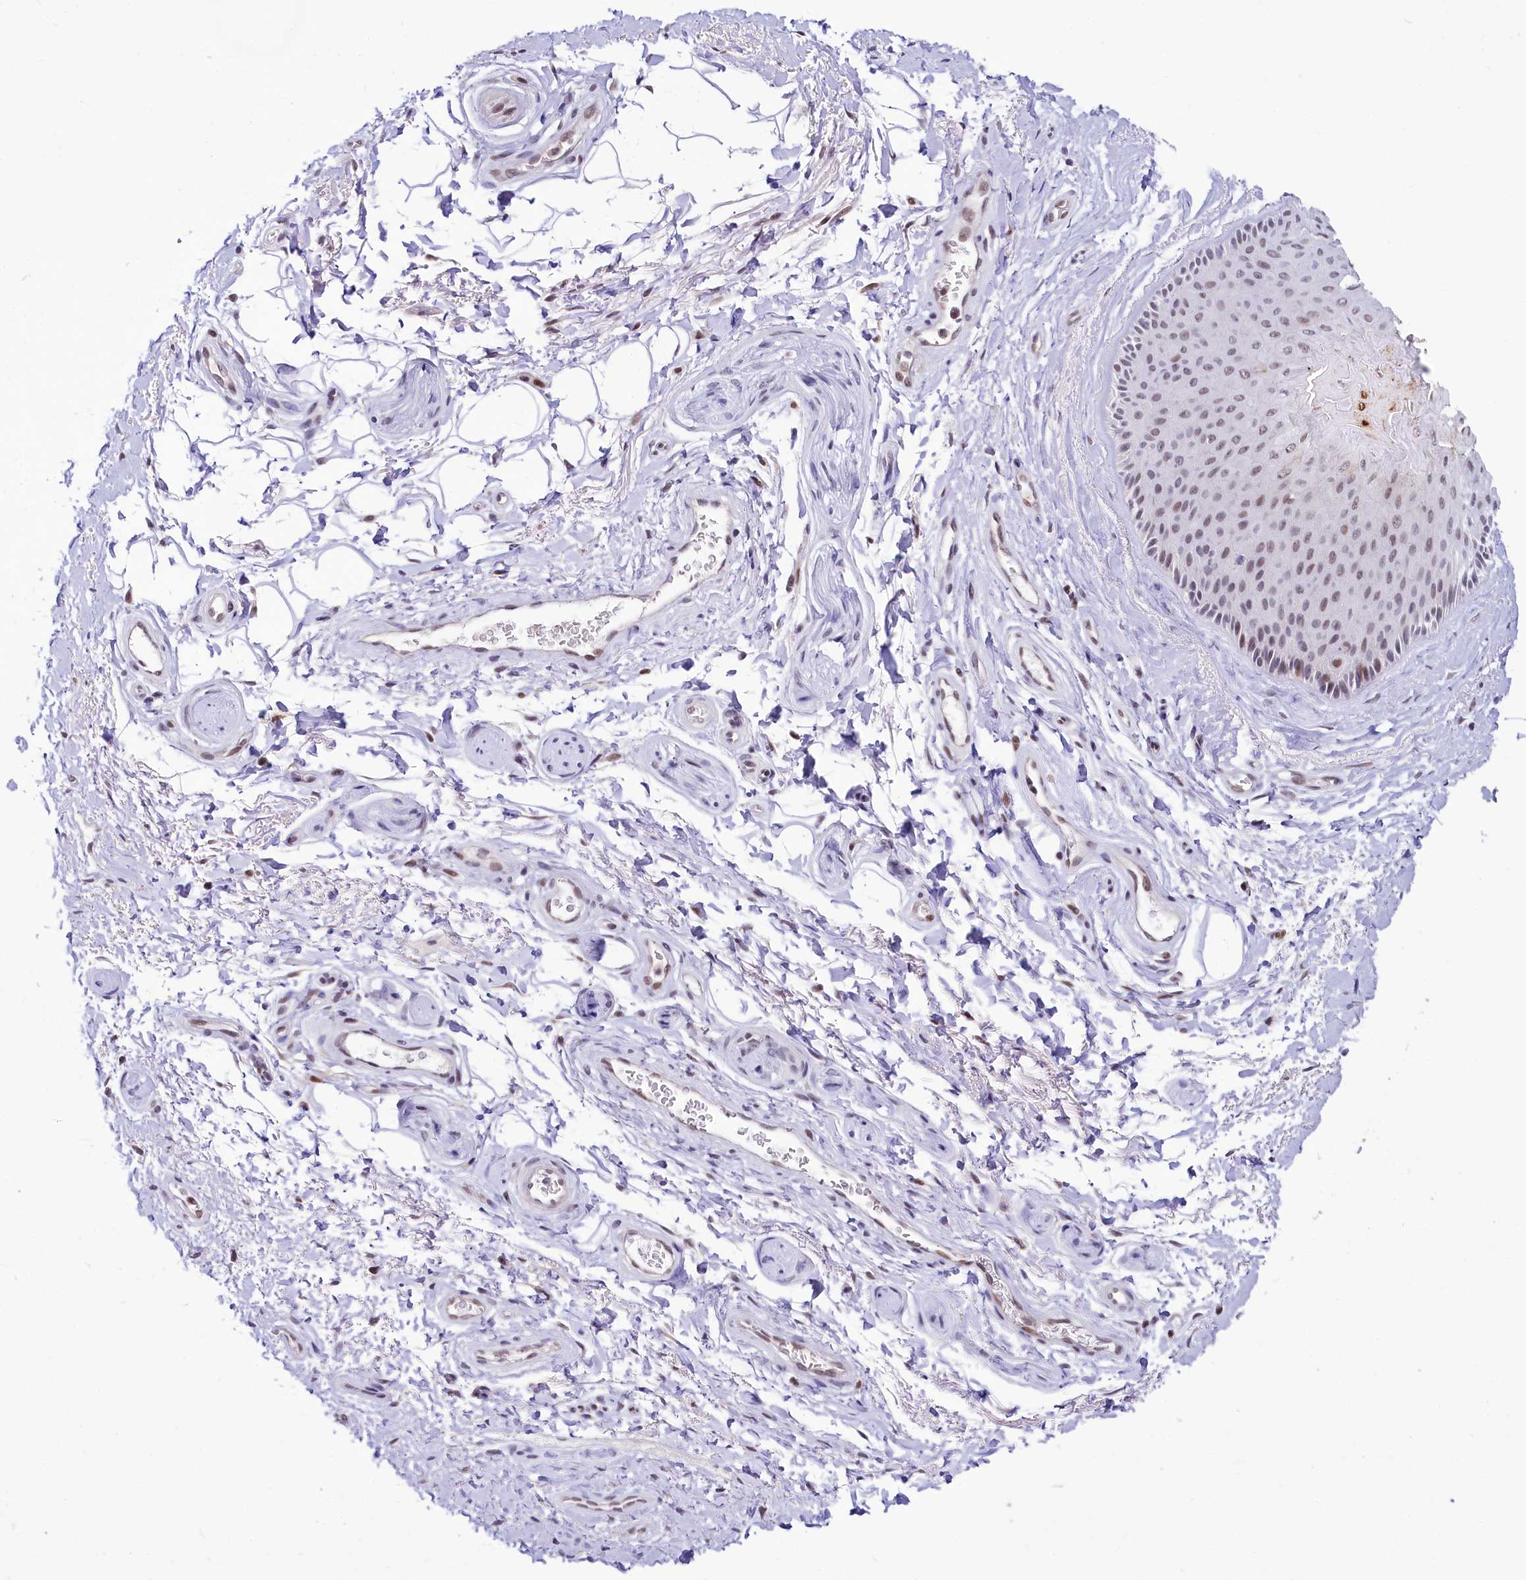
{"staining": {"intensity": "moderate", "quantity": "25%-75%", "location": "nuclear"}, "tissue": "skin", "cell_type": "Epidermal cells", "image_type": "normal", "snomed": [{"axis": "morphology", "description": "Normal tissue, NOS"}, {"axis": "topography", "description": "Anal"}], "caption": "Skin was stained to show a protein in brown. There is medium levels of moderate nuclear positivity in about 25%-75% of epidermal cells. (DAB (3,3'-diaminobenzidine) IHC, brown staining for protein, blue staining for nuclei).", "gene": "SCAF11", "patient": {"sex": "male", "age": 44}}